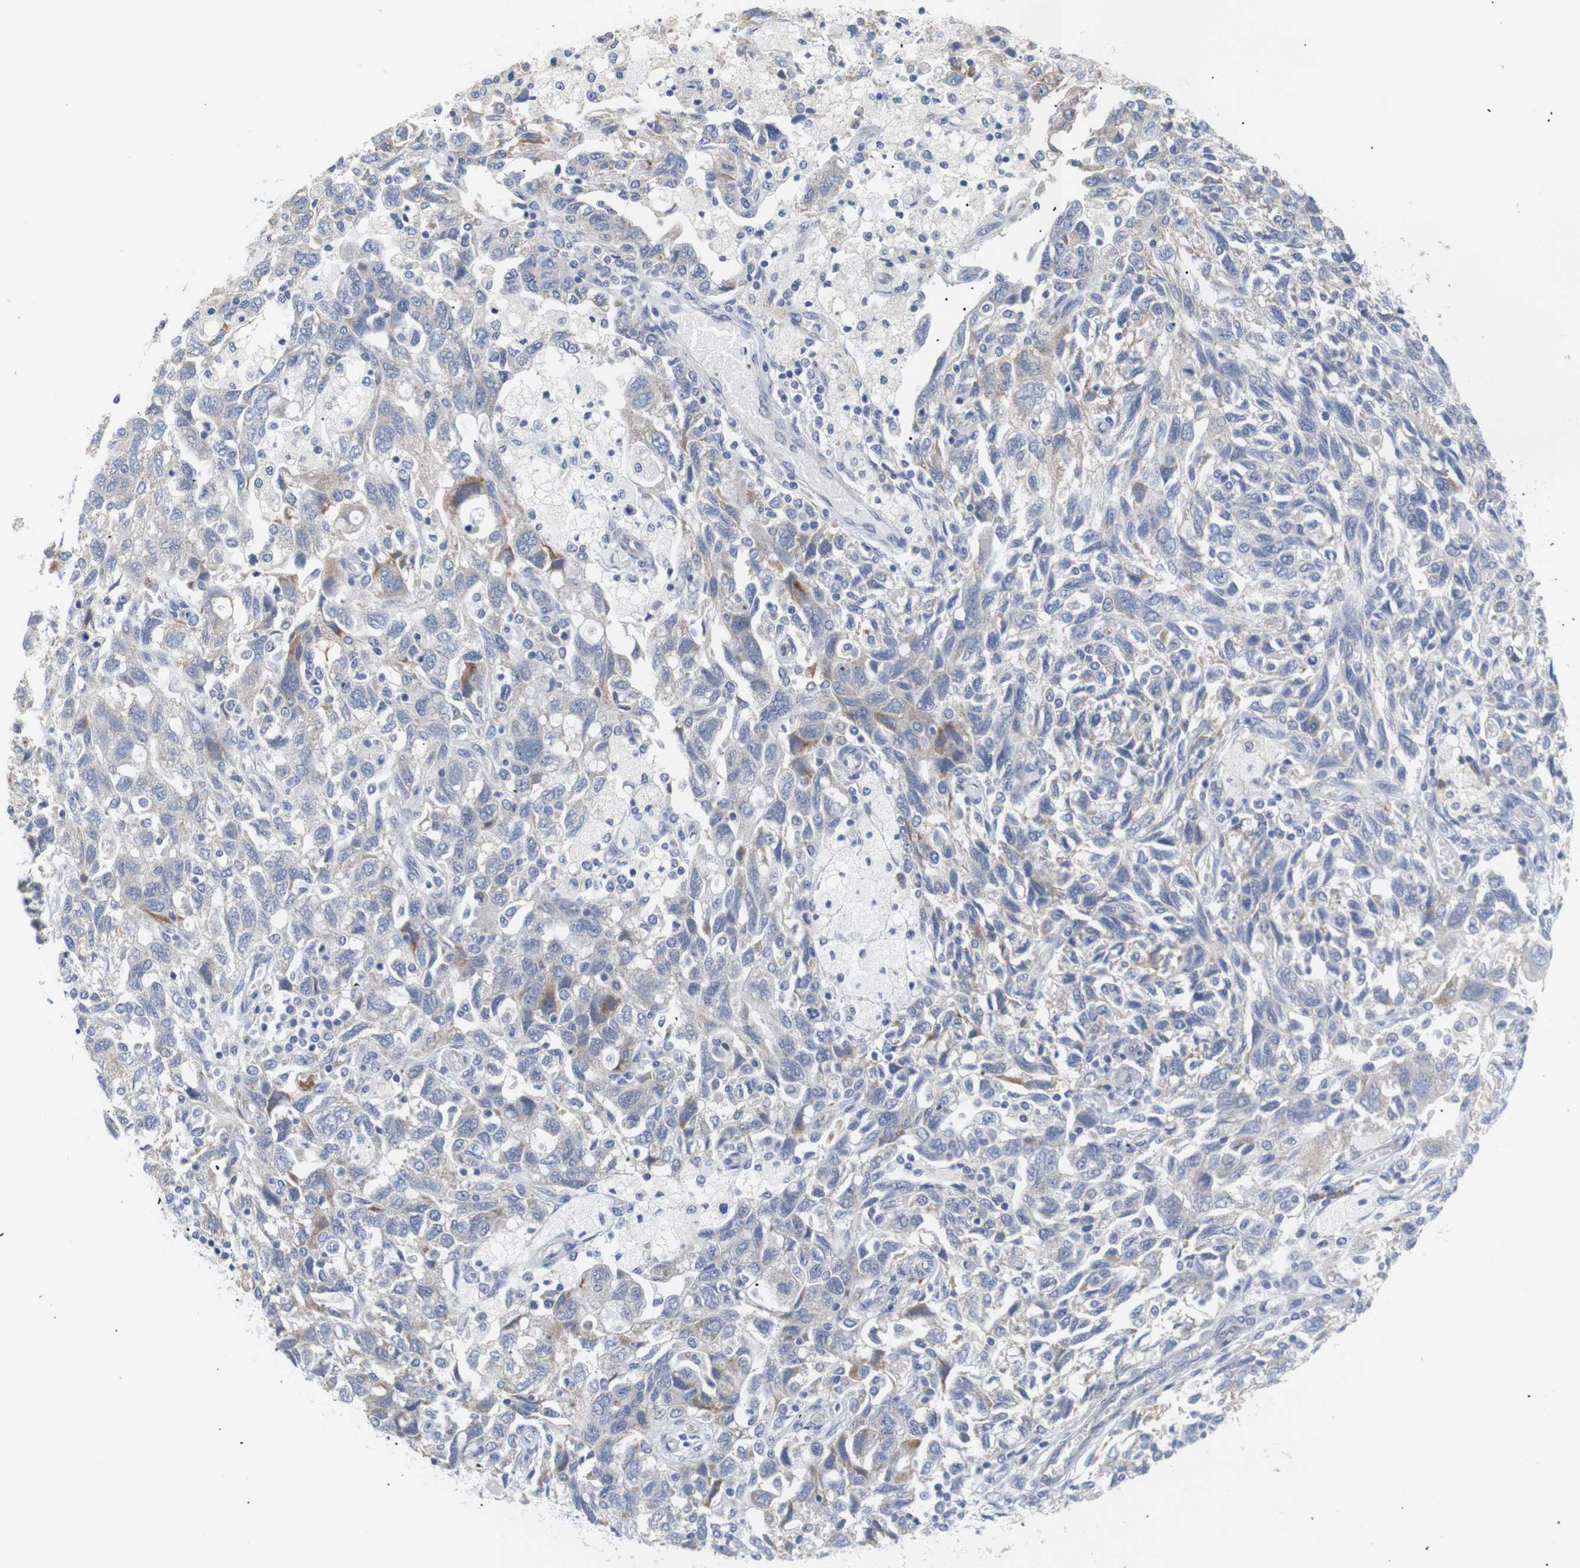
{"staining": {"intensity": "moderate", "quantity": "<25%", "location": "cytoplasmic/membranous"}, "tissue": "ovarian cancer", "cell_type": "Tumor cells", "image_type": "cancer", "snomed": [{"axis": "morphology", "description": "Carcinoma, NOS"}, {"axis": "morphology", "description": "Cystadenocarcinoma, serous, NOS"}, {"axis": "topography", "description": "Ovary"}], "caption": "A brown stain shows moderate cytoplasmic/membranous positivity of a protein in ovarian cancer tumor cells.", "gene": "TRIM5", "patient": {"sex": "female", "age": 69}}